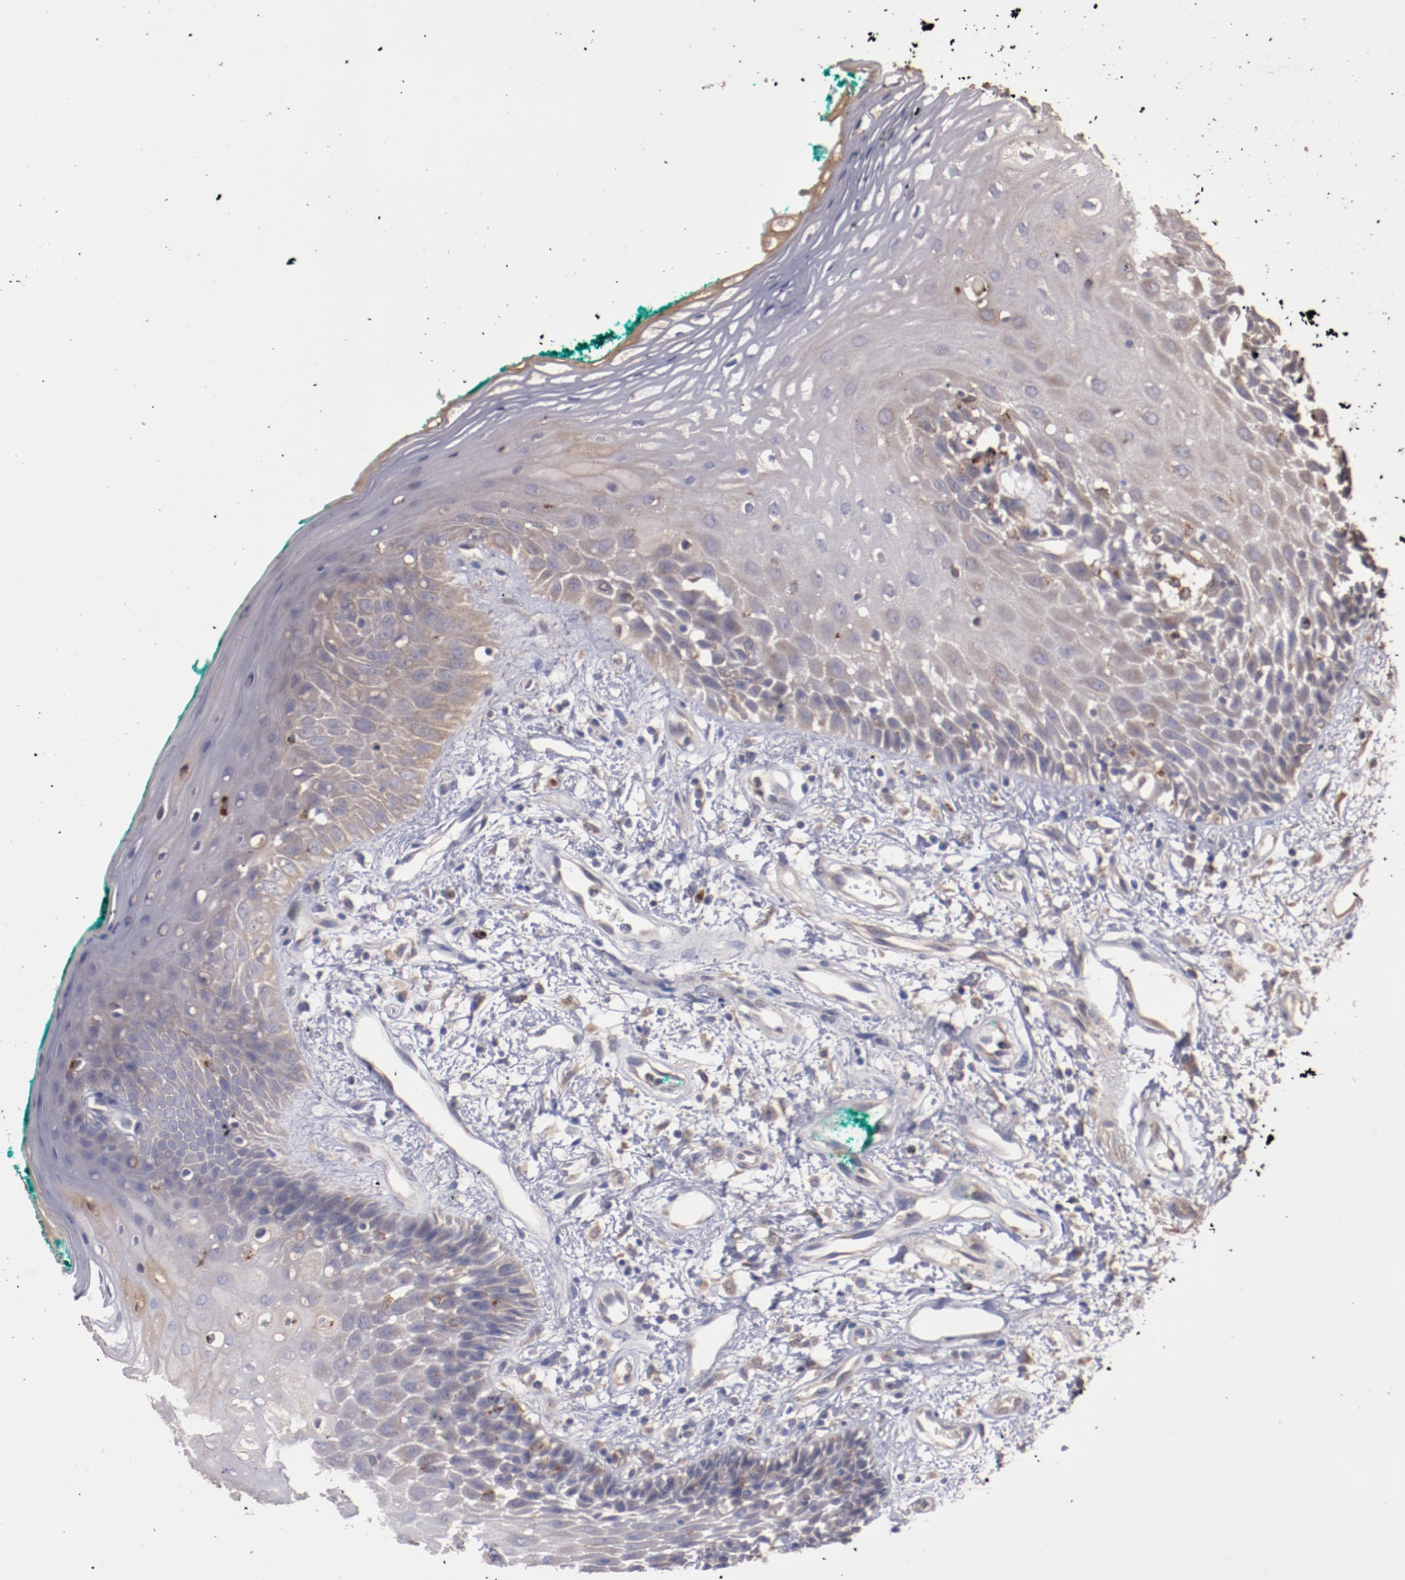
{"staining": {"intensity": "weak", "quantity": "25%-75%", "location": "cytoplasmic/membranous"}, "tissue": "oral mucosa", "cell_type": "Squamous epithelial cells", "image_type": "normal", "snomed": [{"axis": "morphology", "description": "Normal tissue, NOS"}, {"axis": "morphology", "description": "Squamous cell carcinoma, NOS"}, {"axis": "topography", "description": "Skeletal muscle"}, {"axis": "topography", "description": "Oral tissue"}, {"axis": "topography", "description": "Head-Neck"}], "caption": "The immunohistochemical stain highlights weak cytoplasmic/membranous staining in squamous epithelial cells of benign oral mucosa. Nuclei are stained in blue.", "gene": "SRRD", "patient": {"sex": "female", "age": 84}}